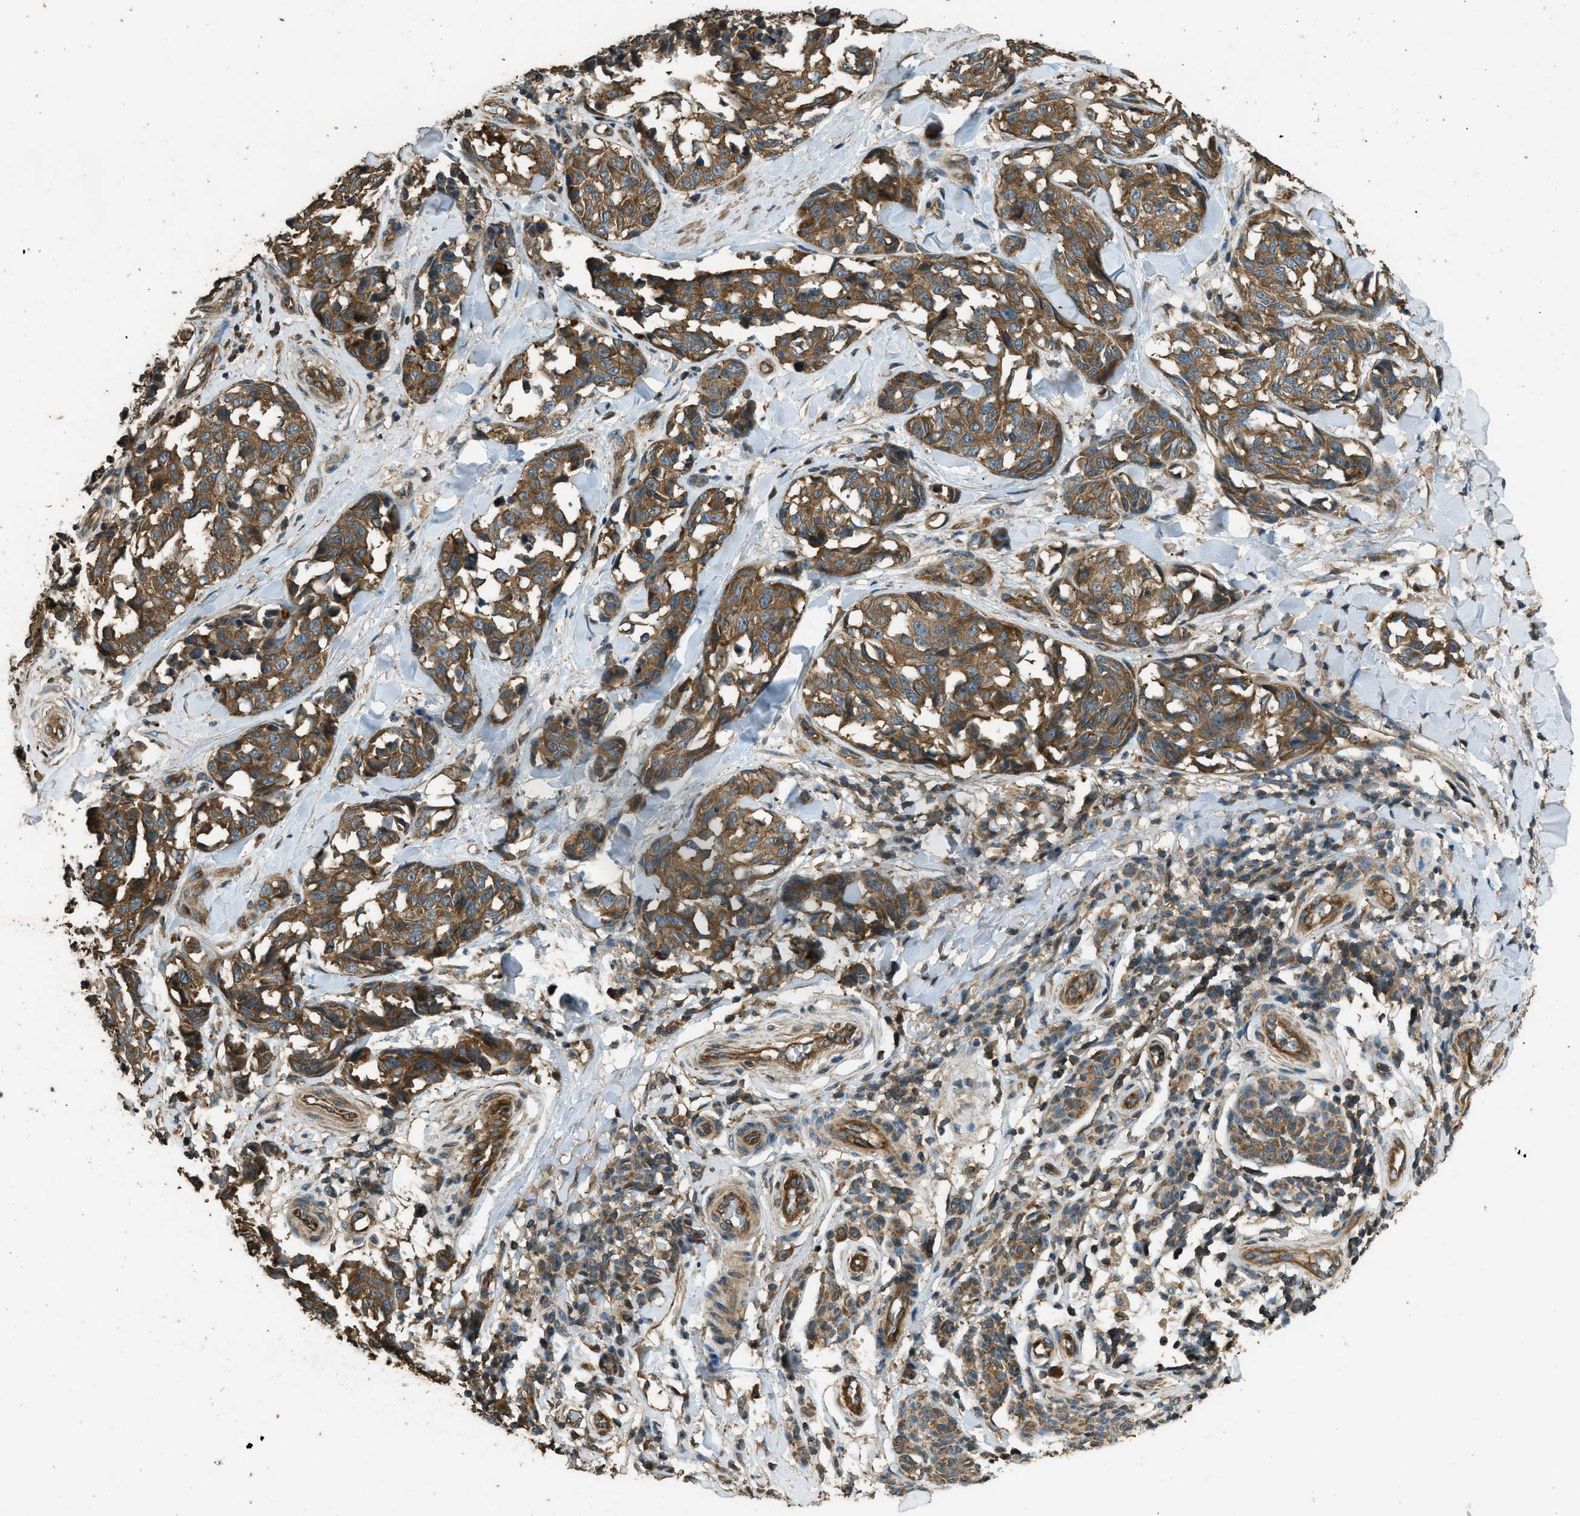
{"staining": {"intensity": "moderate", "quantity": ">75%", "location": "cytoplasmic/membranous"}, "tissue": "melanoma", "cell_type": "Tumor cells", "image_type": "cancer", "snomed": [{"axis": "morphology", "description": "Malignant melanoma, NOS"}, {"axis": "topography", "description": "Skin"}], "caption": "Malignant melanoma was stained to show a protein in brown. There is medium levels of moderate cytoplasmic/membranous positivity in about >75% of tumor cells.", "gene": "MARS1", "patient": {"sex": "female", "age": 64}}